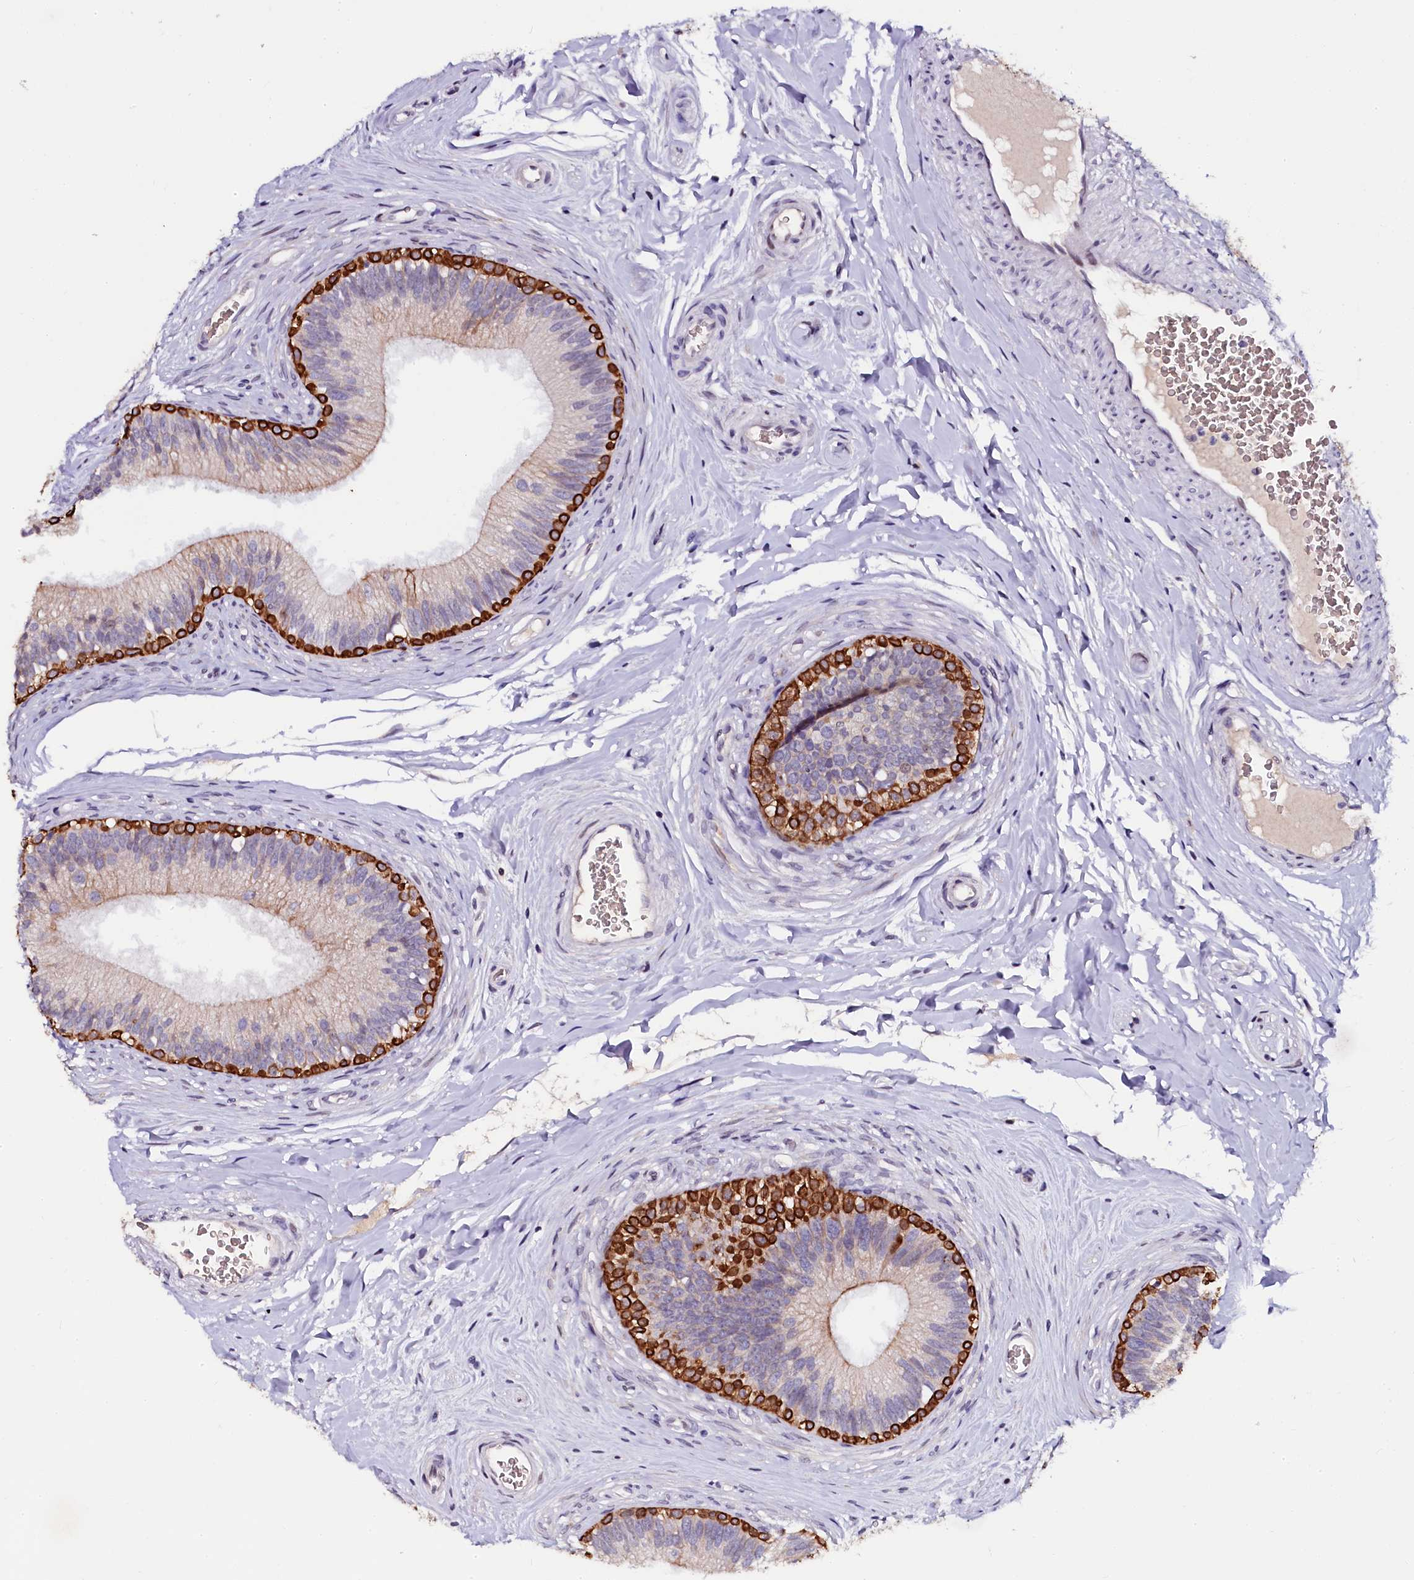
{"staining": {"intensity": "strong", "quantity": "<25%", "location": "cytoplasmic/membranous"}, "tissue": "epididymis", "cell_type": "Glandular cells", "image_type": "normal", "snomed": [{"axis": "morphology", "description": "Normal tissue, NOS"}, {"axis": "topography", "description": "Epididymis"}], "caption": "Immunohistochemistry (IHC) micrograph of benign epididymis stained for a protein (brown), which displays medium levels of strong cytoplasmic/membranous staining in approximately <25% of glandular cells.", "gene": "CTDSPL2", "patient": {"sex": "male", "age": 33}}